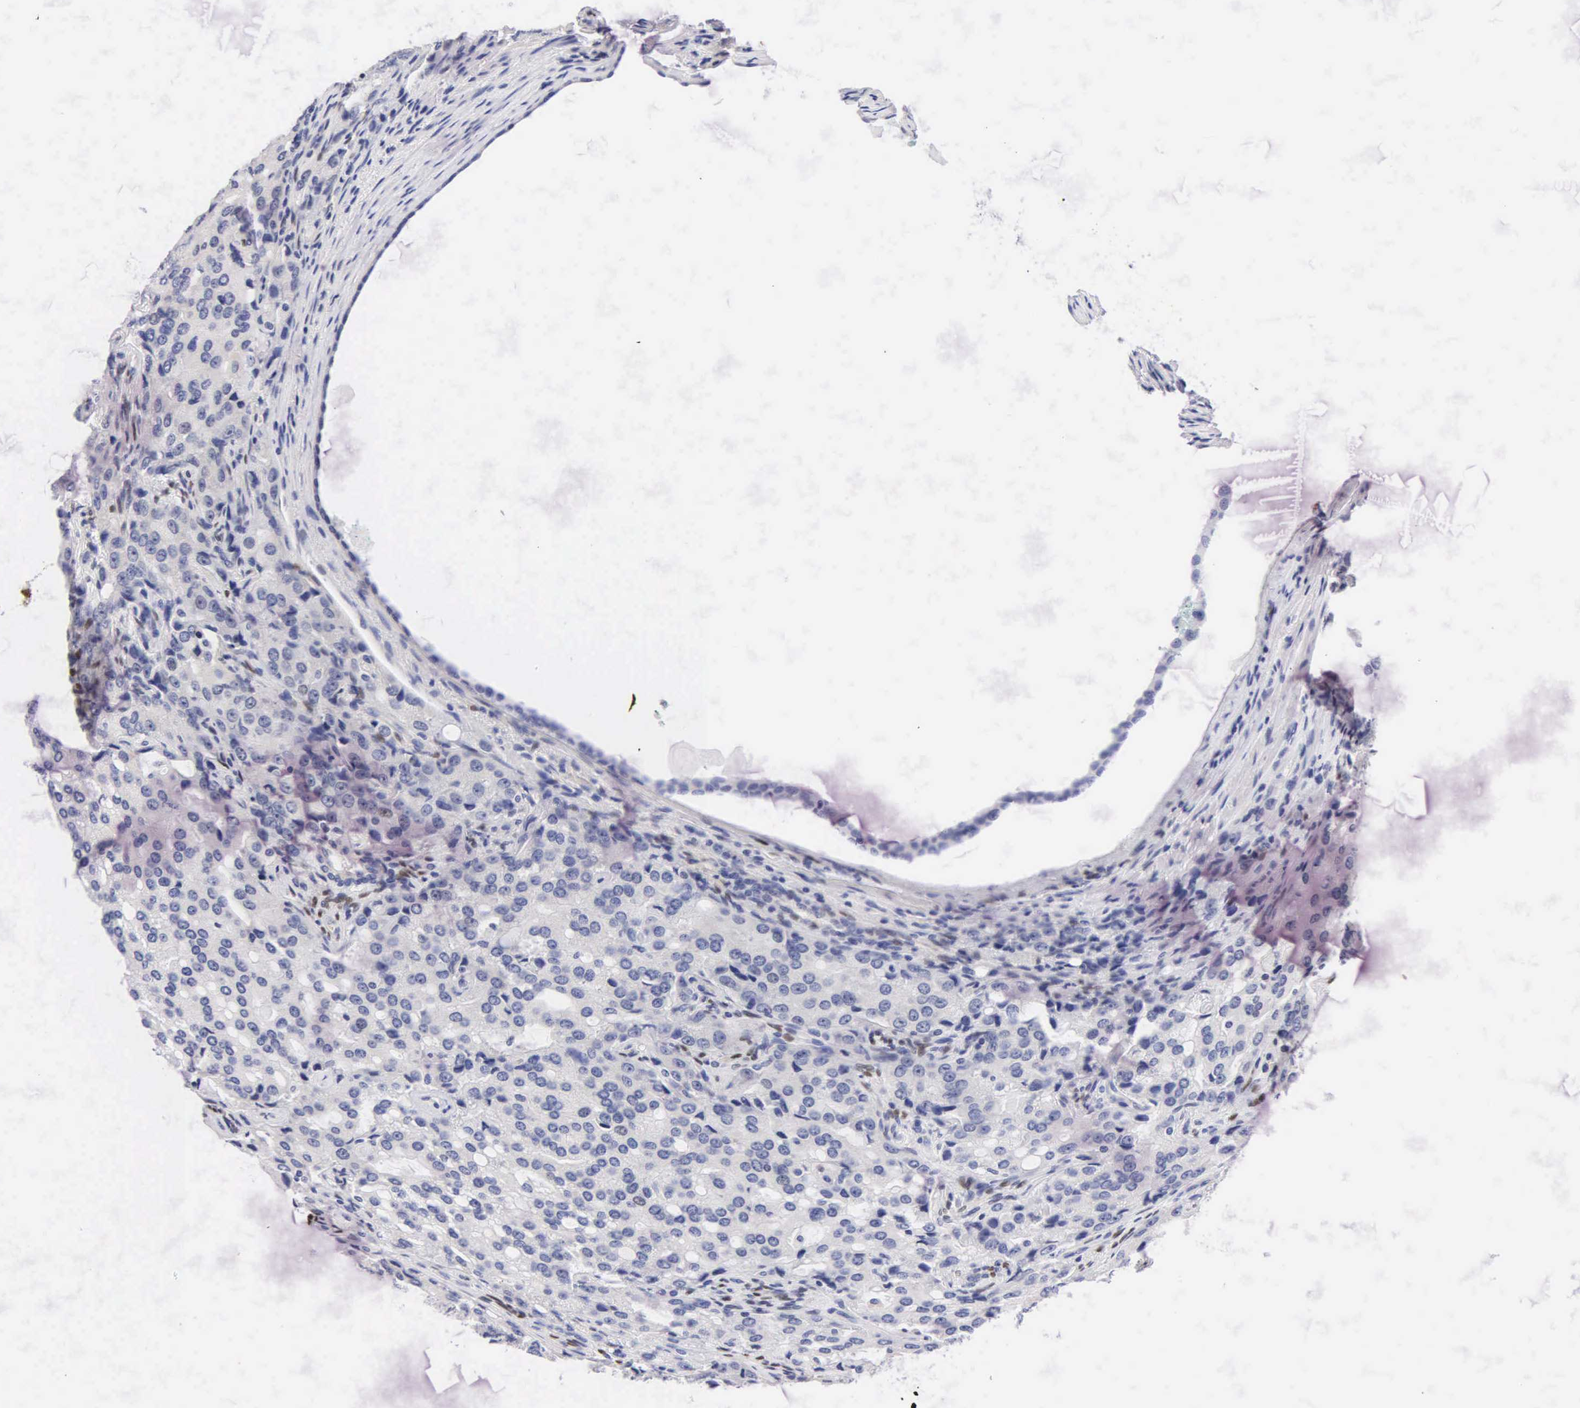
{"staining": {"intensity": "negative", "quantity": "none", "location": "none"}, "tissue": "prostate cancer", "cell_type": "Tumor cells", "image_type": "cancer", "snomed": [{"axis": "morphology", "description": "Adenocarcinoma, Medium grade"}, {"axis": "topography", "description": "Prostate"}], "caption": "The IHC histopathology image has no significant positivity in tumor cells of adenocarcinoma (medium-grade) (prostate) tissue.", "gene": "PGR", "patient": {"sex": "male", "age": 72}}